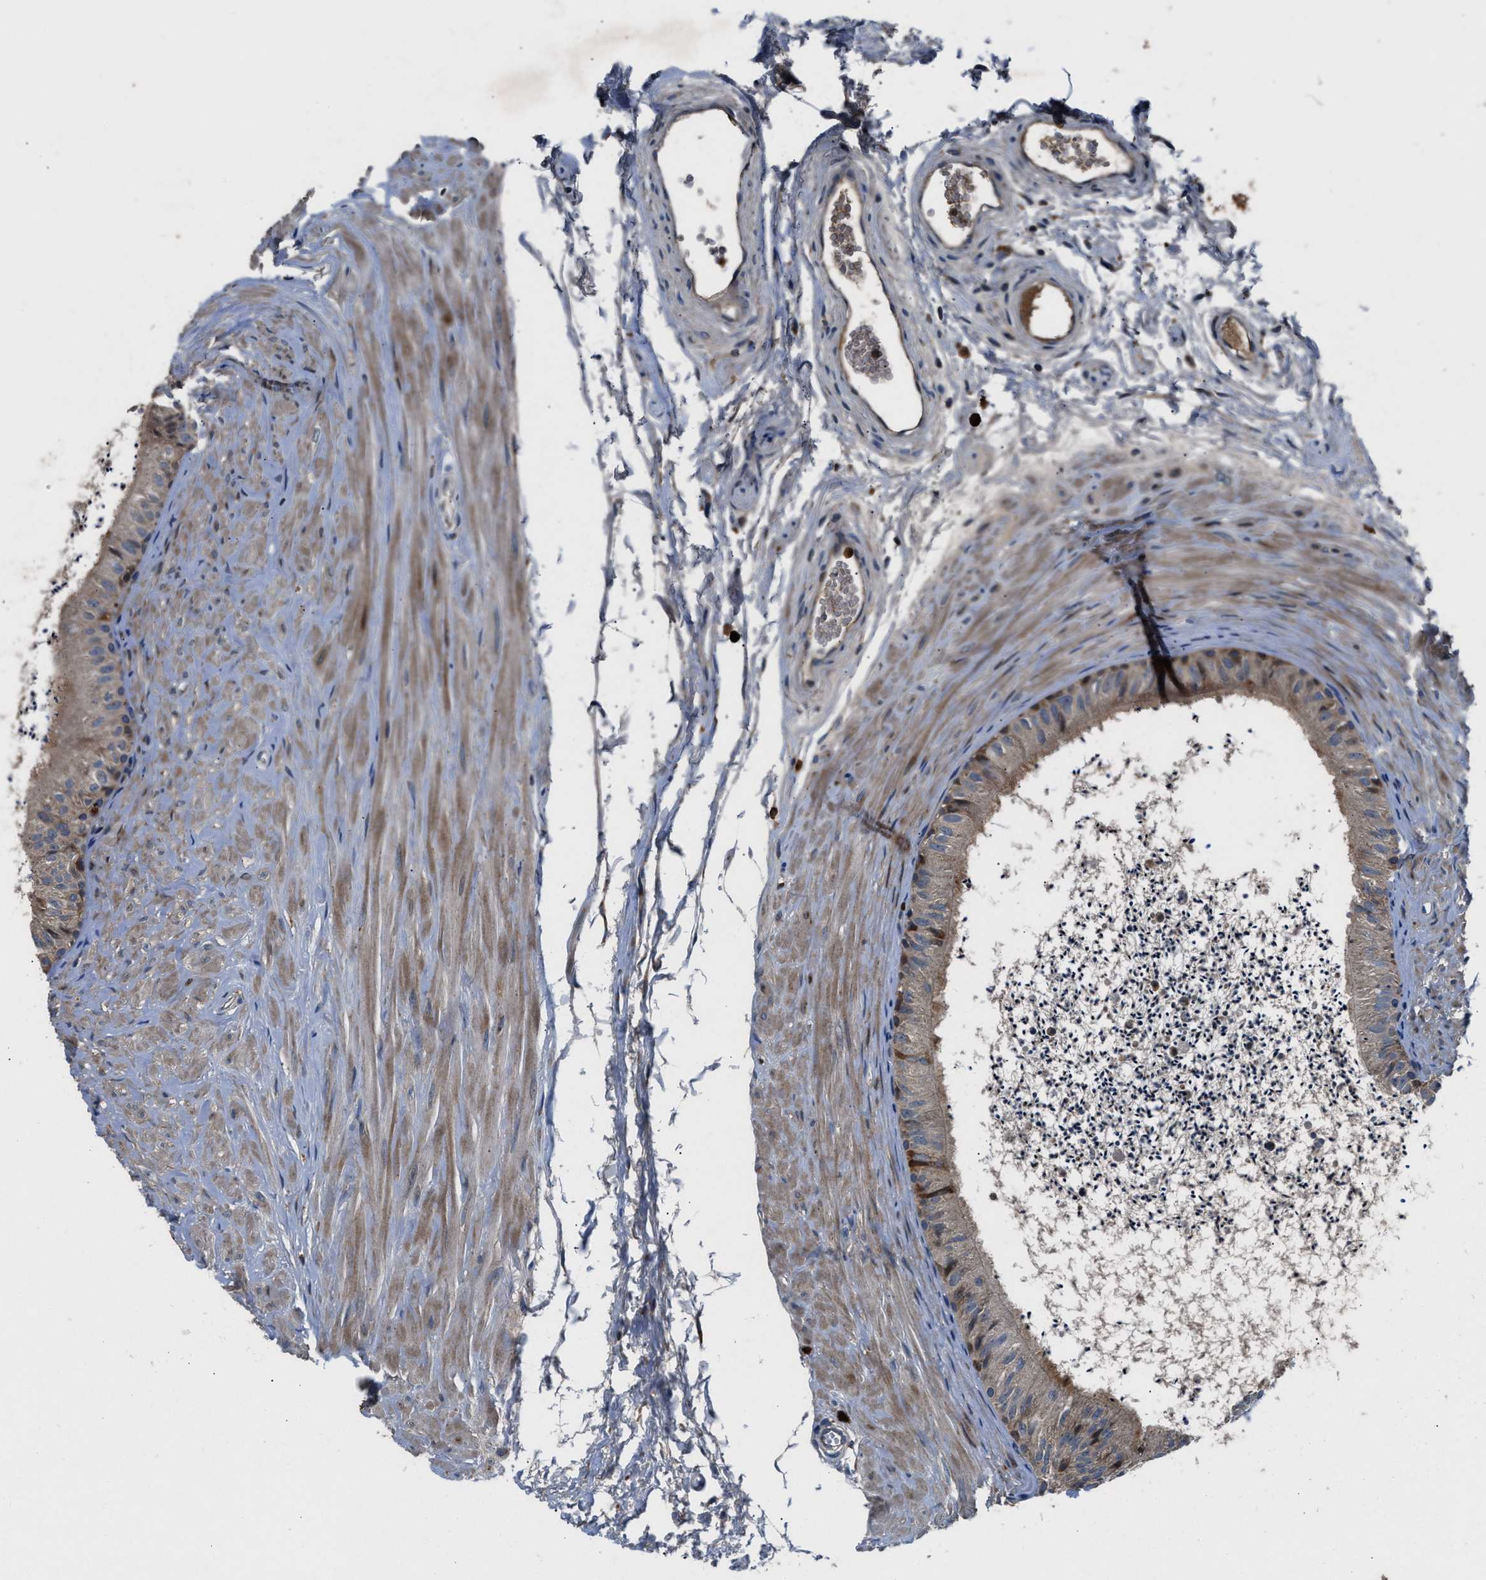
{"staining": {"intensity": "weak", "quantity": ">75%", "location": "cytoplasmic/membranous"}, "tissue": "epididymis", "cell_type": "Glandular cells", "image_type": "normal", "snomed": [{"axis": "morphology", "description": "Normal tissue, NOS"}, {"axis": "topography", "description": "Epididymis"}], "caption": "Benign epididymis demonstrates weak cytoplasmic/membranous staining in approximately >75% of glandular cells (Brightfield microscopy of DAB IHC at high magnification)..", "gene": "FAM221A", "patient": {"sex": "male", "age": 56}}